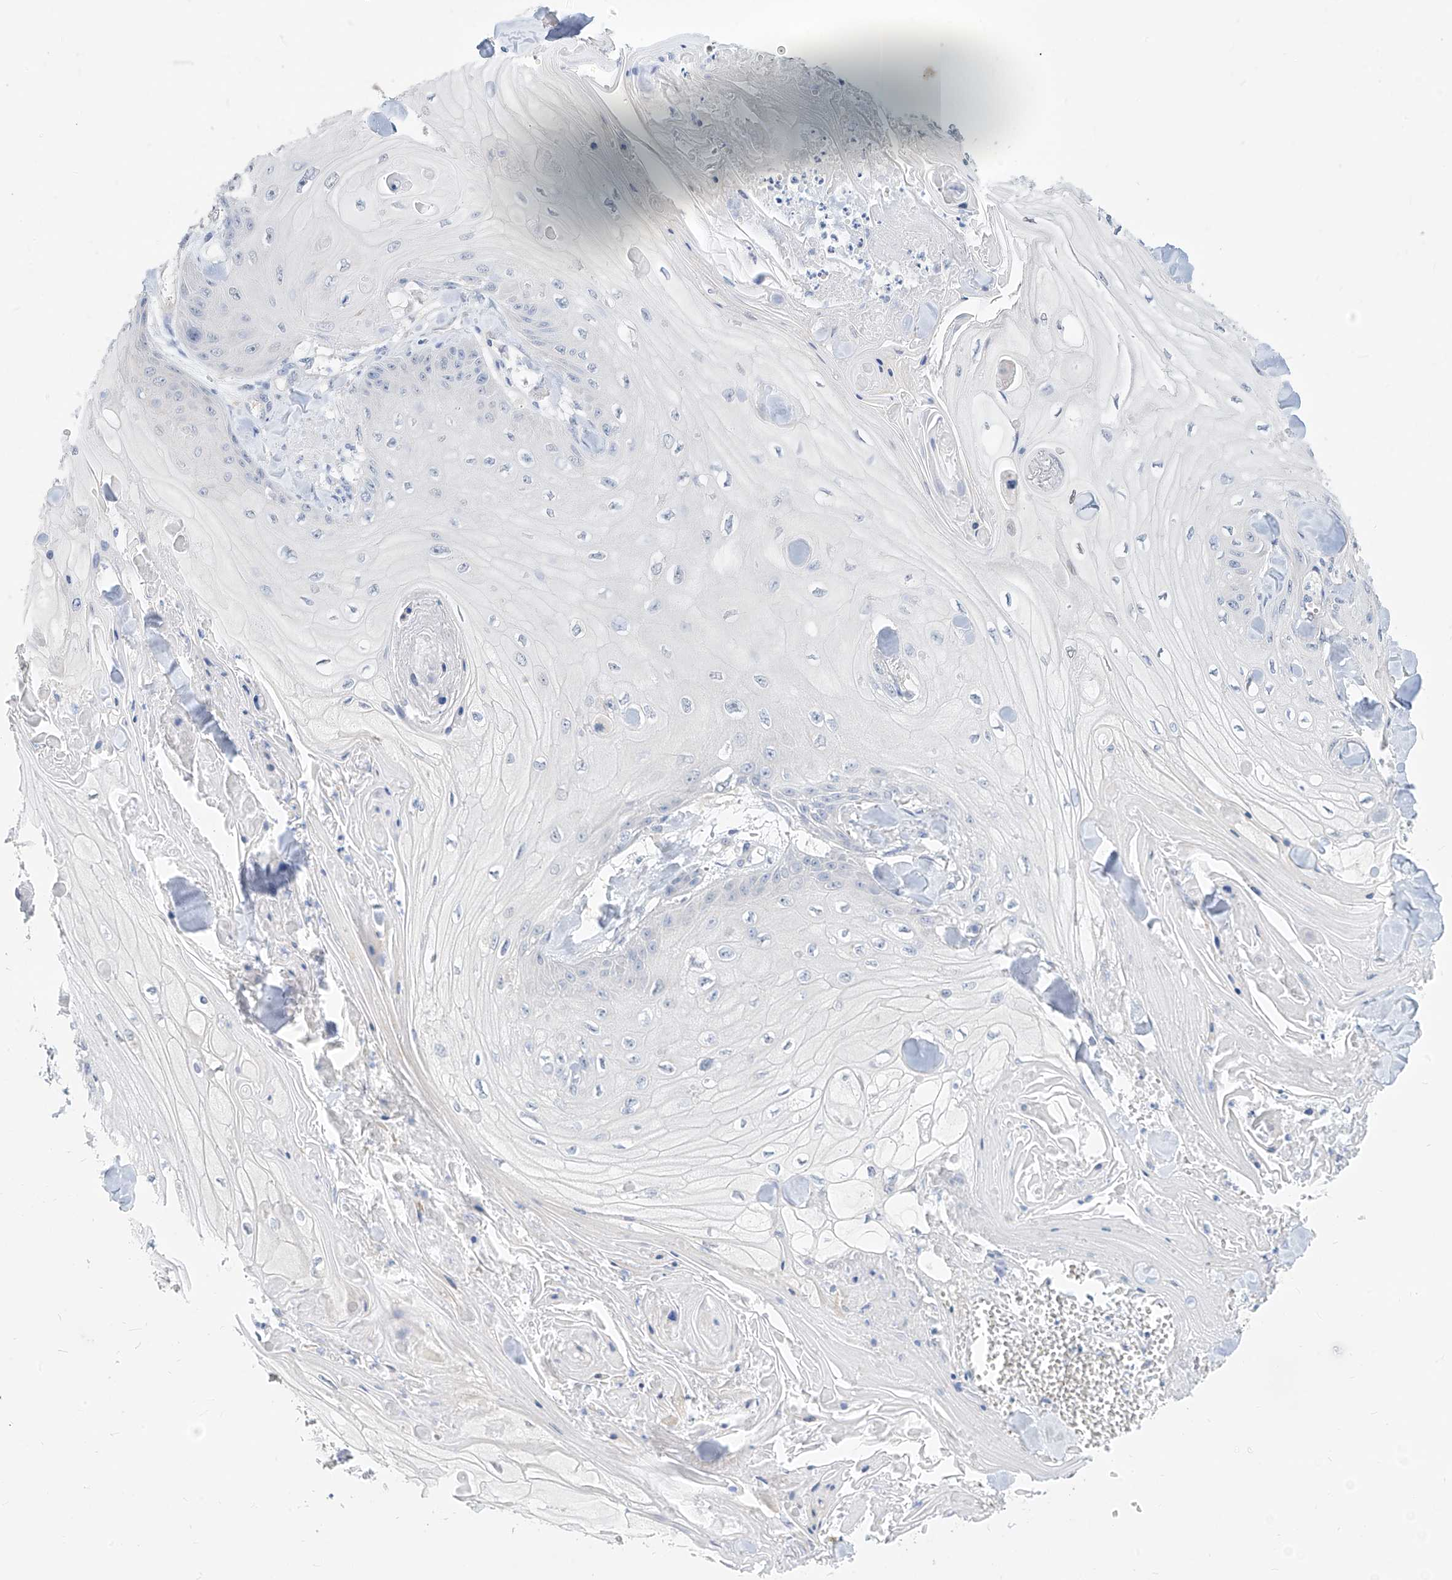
{"staining": {"intensity": "negative", "quantity": "none", "location": "none"}, "tissue": "skin cancer", "cell_type": "Tumor cells", "image_type": "cancer", "snomed": [{"axis": "morphology", "description": "Squamous cell carcinoma, NOS"}, {"axis": "topography", "description": "Skin"}], "caption": "A photomicrograph of squamous cell carcinoma (skin) stained for a protein displays no brown staining in tumor cells.", "gene": "ZZEF1", "patient": {"sex": "male", "age": 74}}